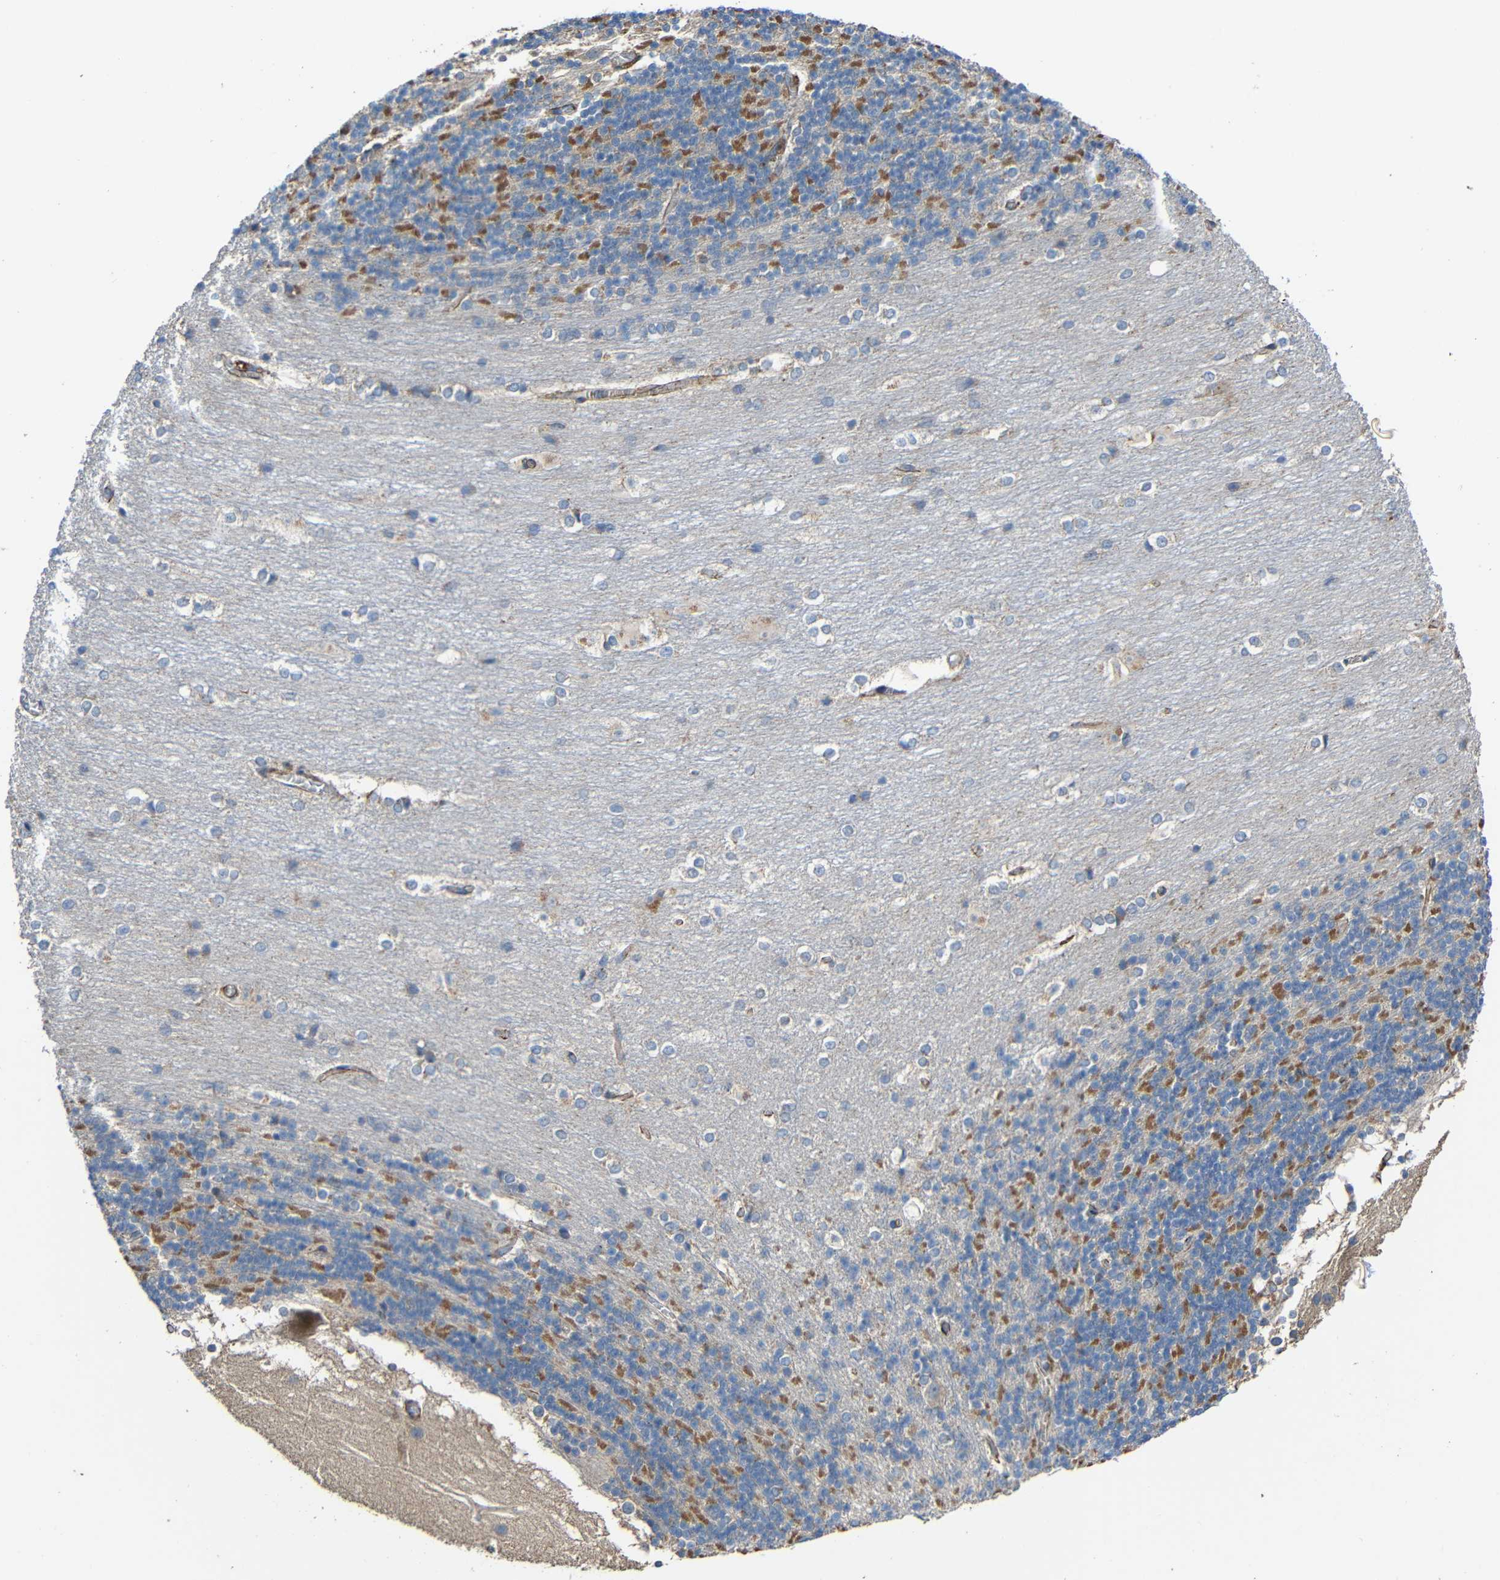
{"staining": {"intensity": "moderate", "quantity": "25%-75%", "location": "cytoplasmic/membranous"}, "tissue": "cerebellum", "cell_type": "Cells in granular layer", "image_type": "normal", "snomed": [{"axis": "morphology", "description": "Normal tissue, NOS"}, {"axis": "topography", "description": "Cerebellum"}], "caption": "Moderate cytoplasmic/membranous staining for a protein is present in about 25%-75% of cells in granular layer of benign cerebellum using IHC.", "gene": "RHOT2", "patient": {"sex": "female", "age": 19}}